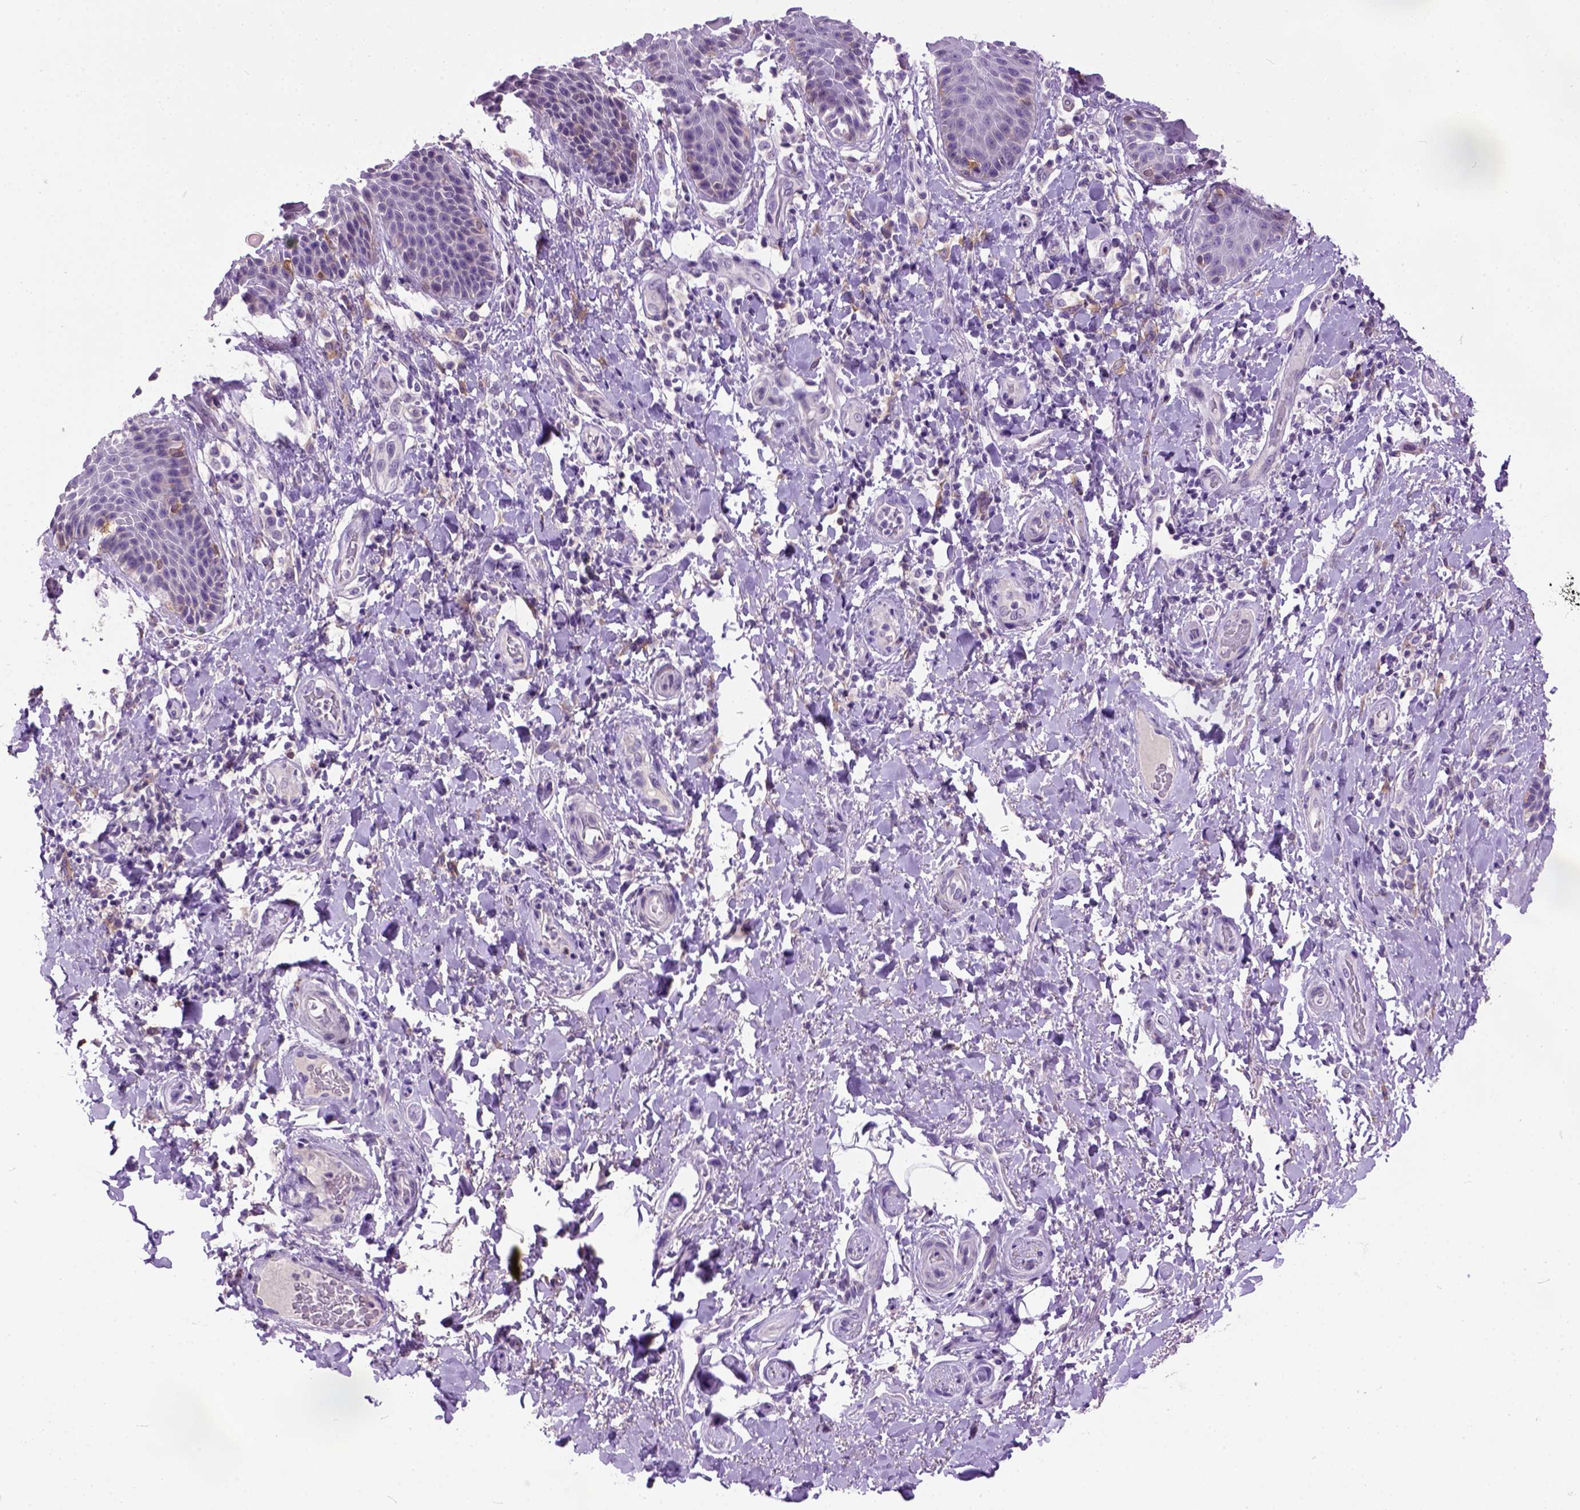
{"staining": {"intensity": "negative", "quantity": "none", "location": "none"}, "tissue": "skin", "cell_type": "Epidermal cells", "image_type": "normal", "snomed": [{"axis": "morphology", "description": "Normal tissue, NOS"}, {"axis": "topography", "description": "Anal"}, {"axis": "topography", "description": "Peripheral nerve tissue"}], "caption": "Epidermal cells show no significant staining in benign skin. (DAB immunohistochemistry (IHC), high magnification).", "gene": "MAPT", "patient": {"sex": "male", "age": 51}}